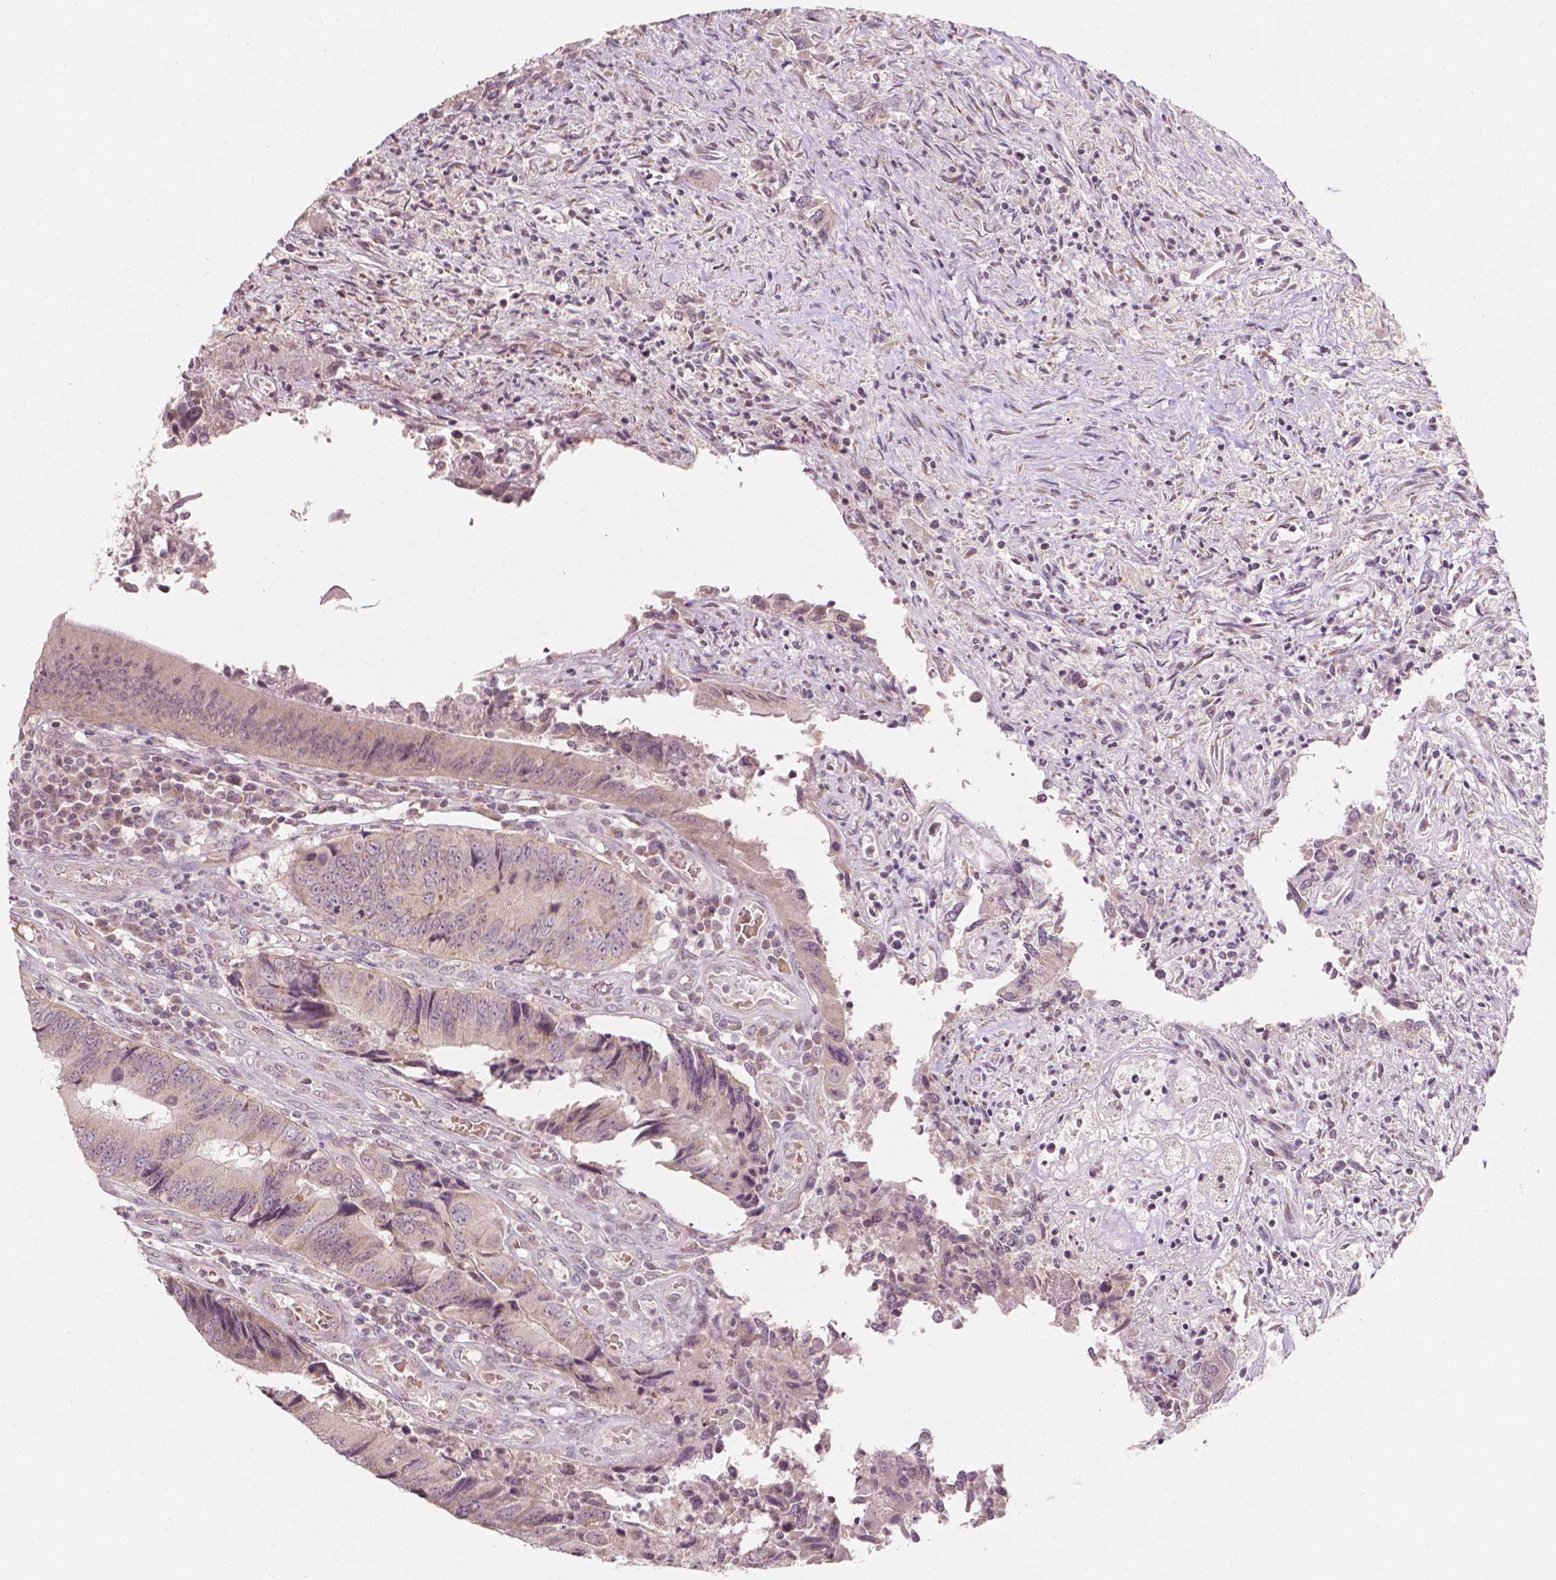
{"staining": {"intensity": "weak", "quantity": ">75%", "location": "cytoplasmic/membranous"}, "tissue": "colorectal cancer", "cell_type": "Tumor cells", "image_type": "cancer", "snomed": [{"axis": "morphology", "description": "Adenocarcinoma, NOS"}, {"axis": "topography", "description": "Colon"}], "caption": "Weak cytoplasmic/membranous staining is seen in approximately >75% of tumor cells in colorectal cancer (adenocarcinoma). Nuclei are stained in blue.", "gene": "NOS1AP", "patient": {"sex": "female", "age": 67}}